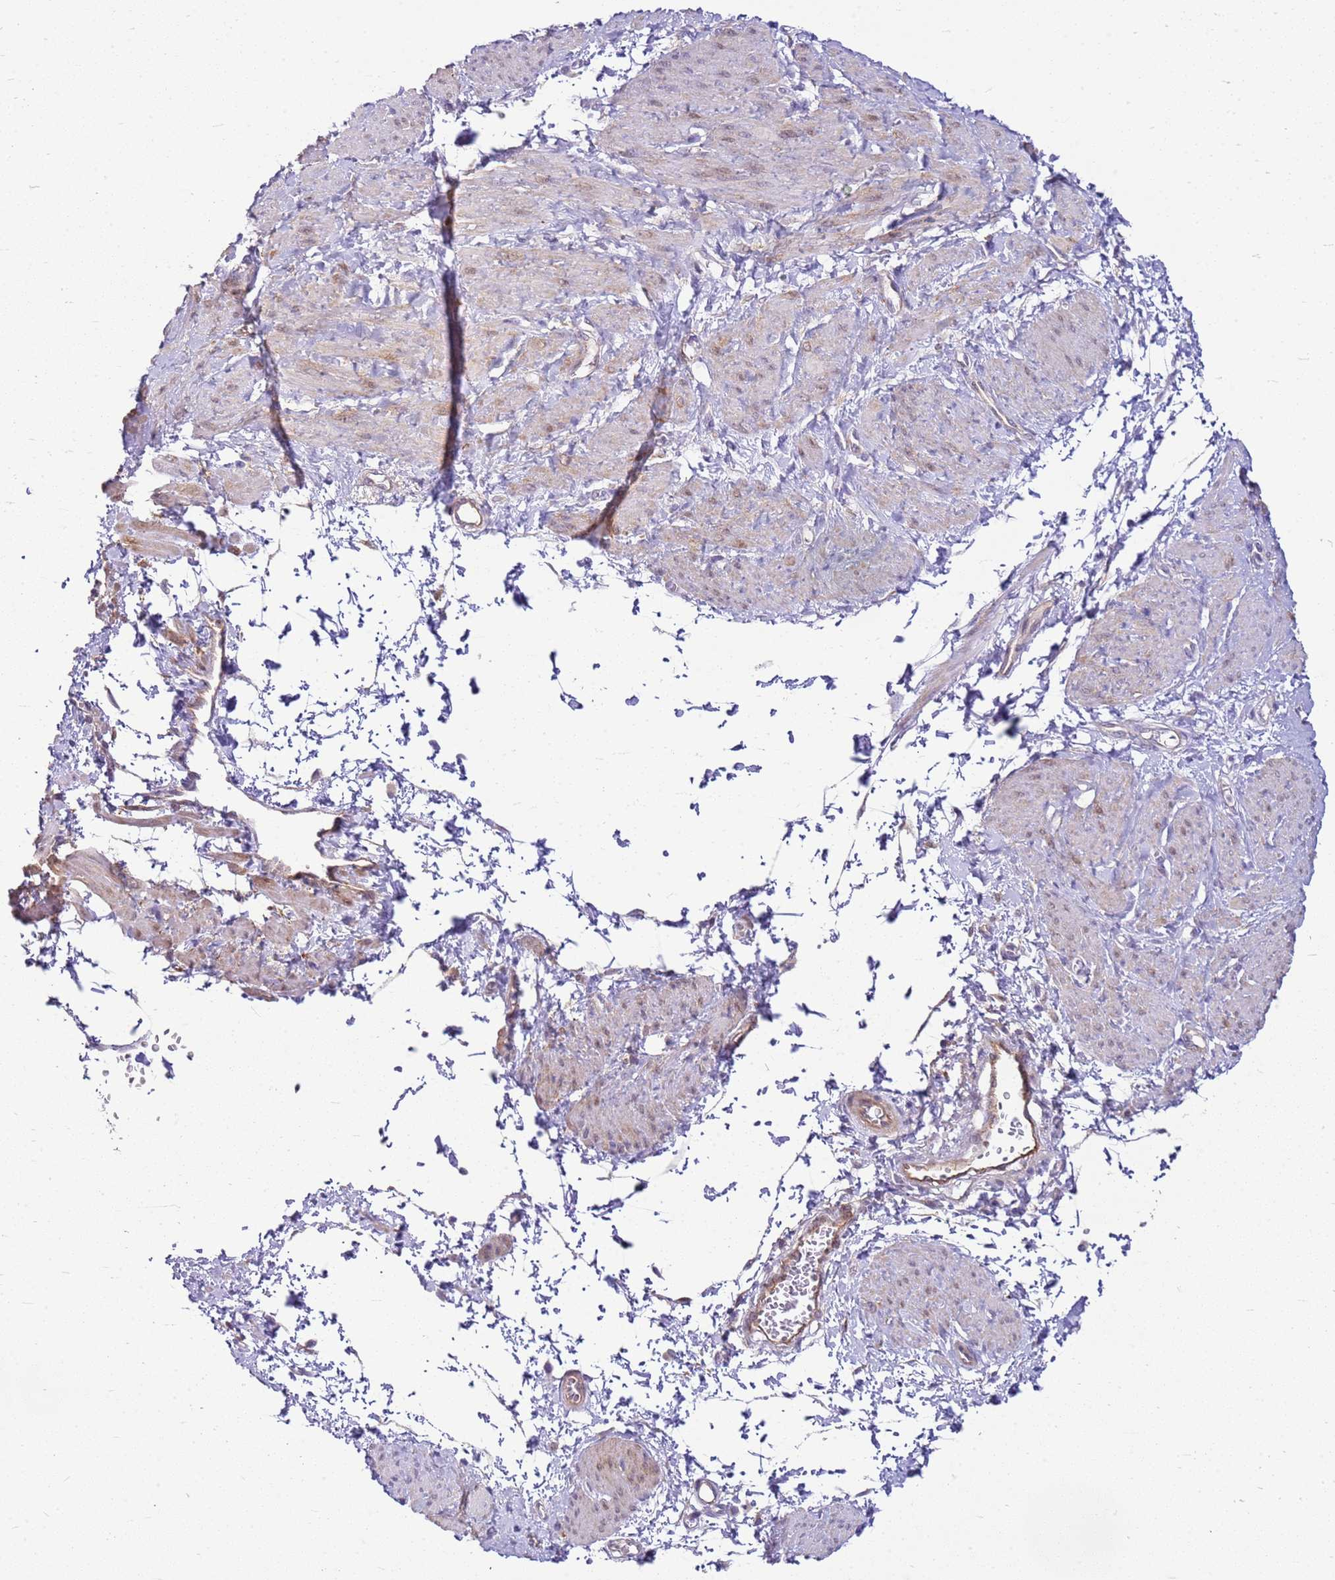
{"staining": {"intensity": "weak", "quantity": "<25%", "location": "cytoplasmic/membranous"}, "tissue": "smooth muscle", "cell_type": "Smooth muscle cells", "image_type": "normal", "snomed": [{"axis": "morphology", "description": "Normal tissue, NOS"}, {"axis": "topography", "description": "Smooth muscle"}, {"axis": "topography", "description": "Uterus"}], "caption": "This is an IHC image of normal human smooth muscle. There is no expression in smooth muscle cells.", "gene": "HSPB1", "patient": {"sex": "female", "age": 39}}